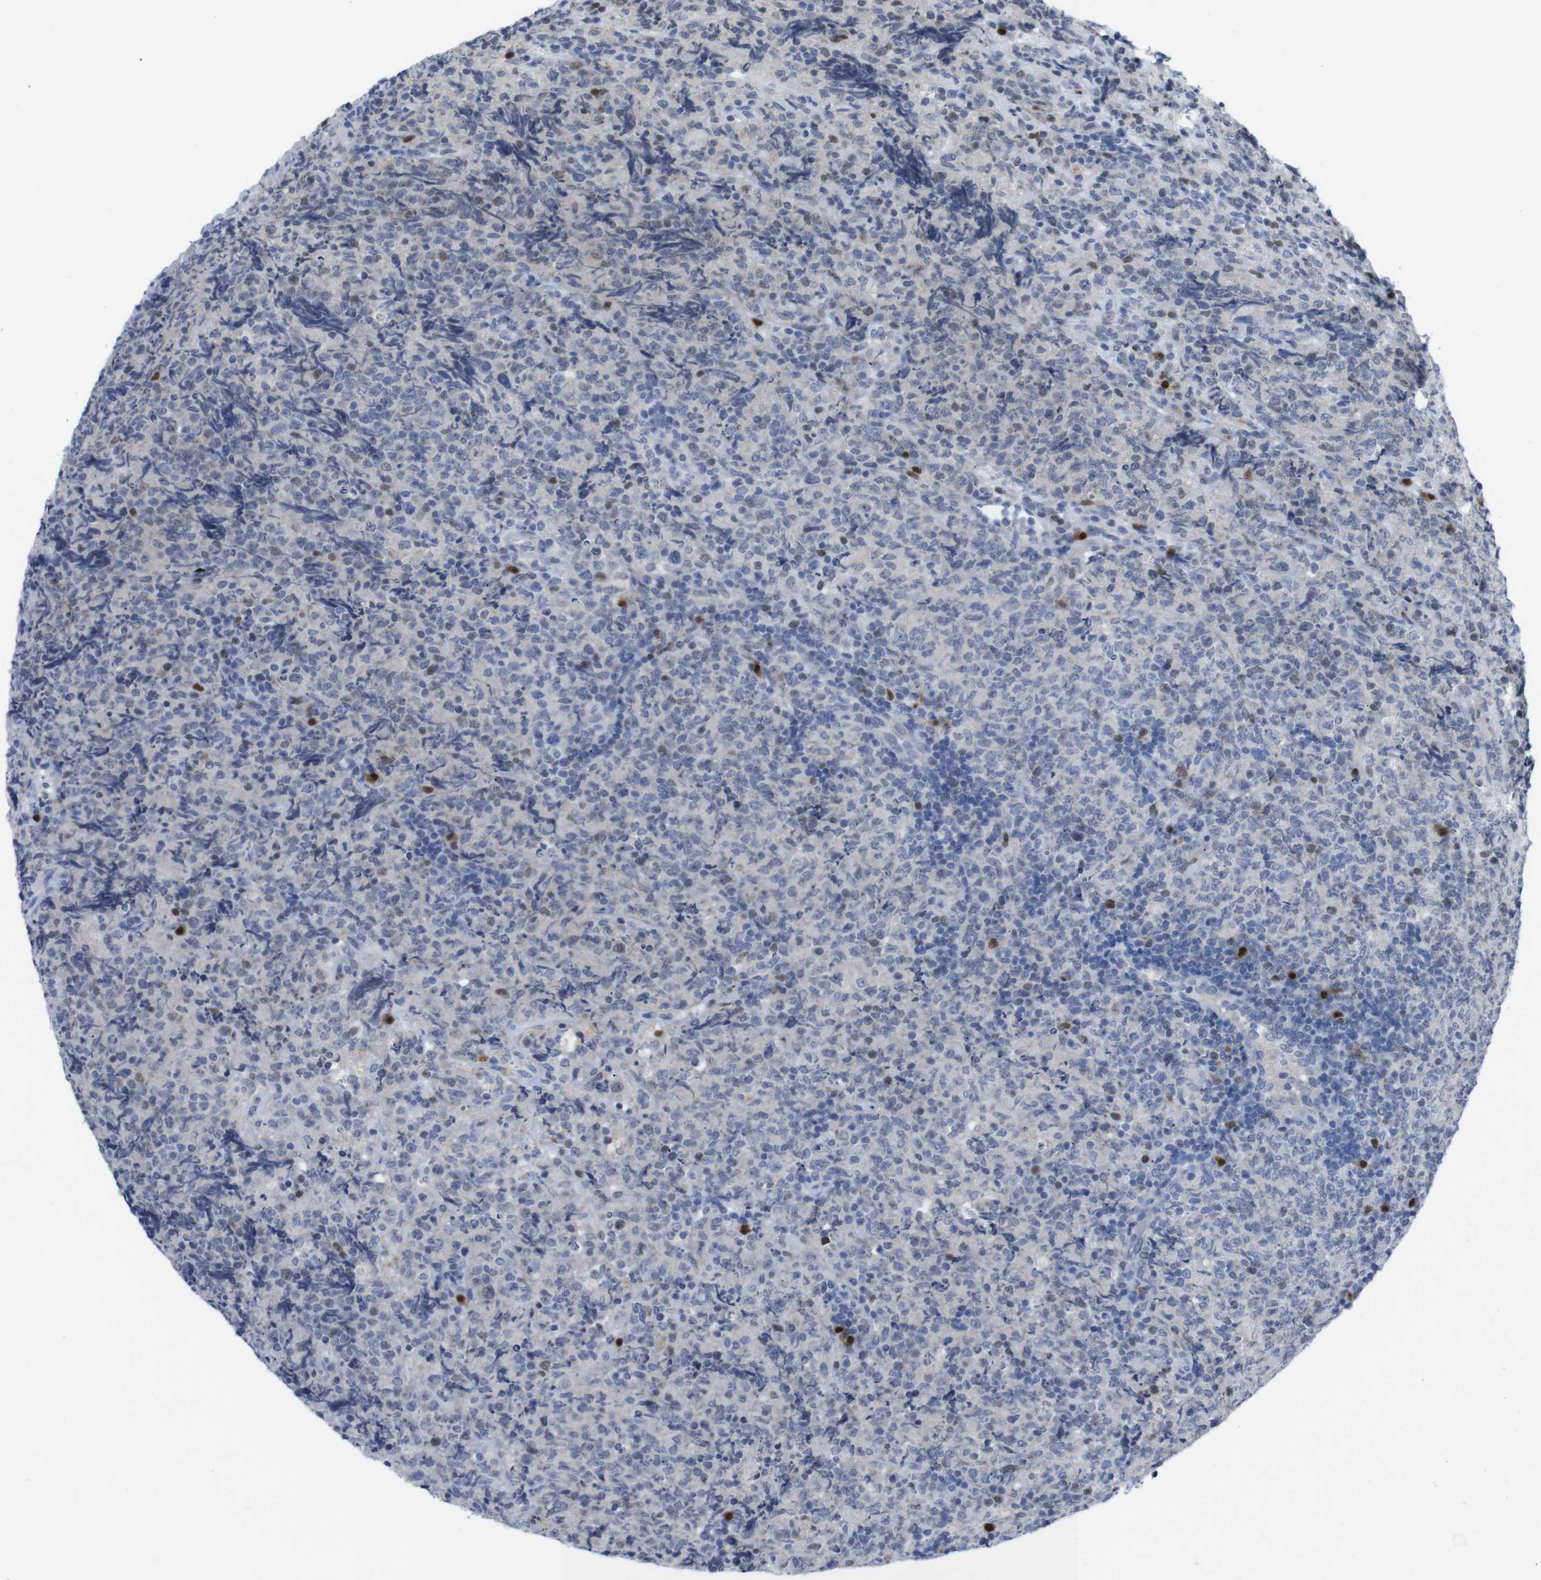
{"staining": {"intensity": "moderate", "quantity": "<25%", "location": "cytoplasmic/membranous,nuclear"}, "tissue": "lymphoma", "cell_type": "Tumor cells", "image_type": "cancer", "snomed": [{"axis": "morphology", "description": "Malignant lymphoma, non-Hodgkin's type, High grade"}, {"axis": "topography", "description": "Tonsil"}], "caption": "Immunohistochemical staining of high-grade malignant lymphoma, non-Hodgkin's type demonstrates moderate cytoplasmic/membranous and nuclear protein staining in approximately <25% of tumor cells.", "gene": "IRF4", "patient": {"sex": "female", "age": 36}}